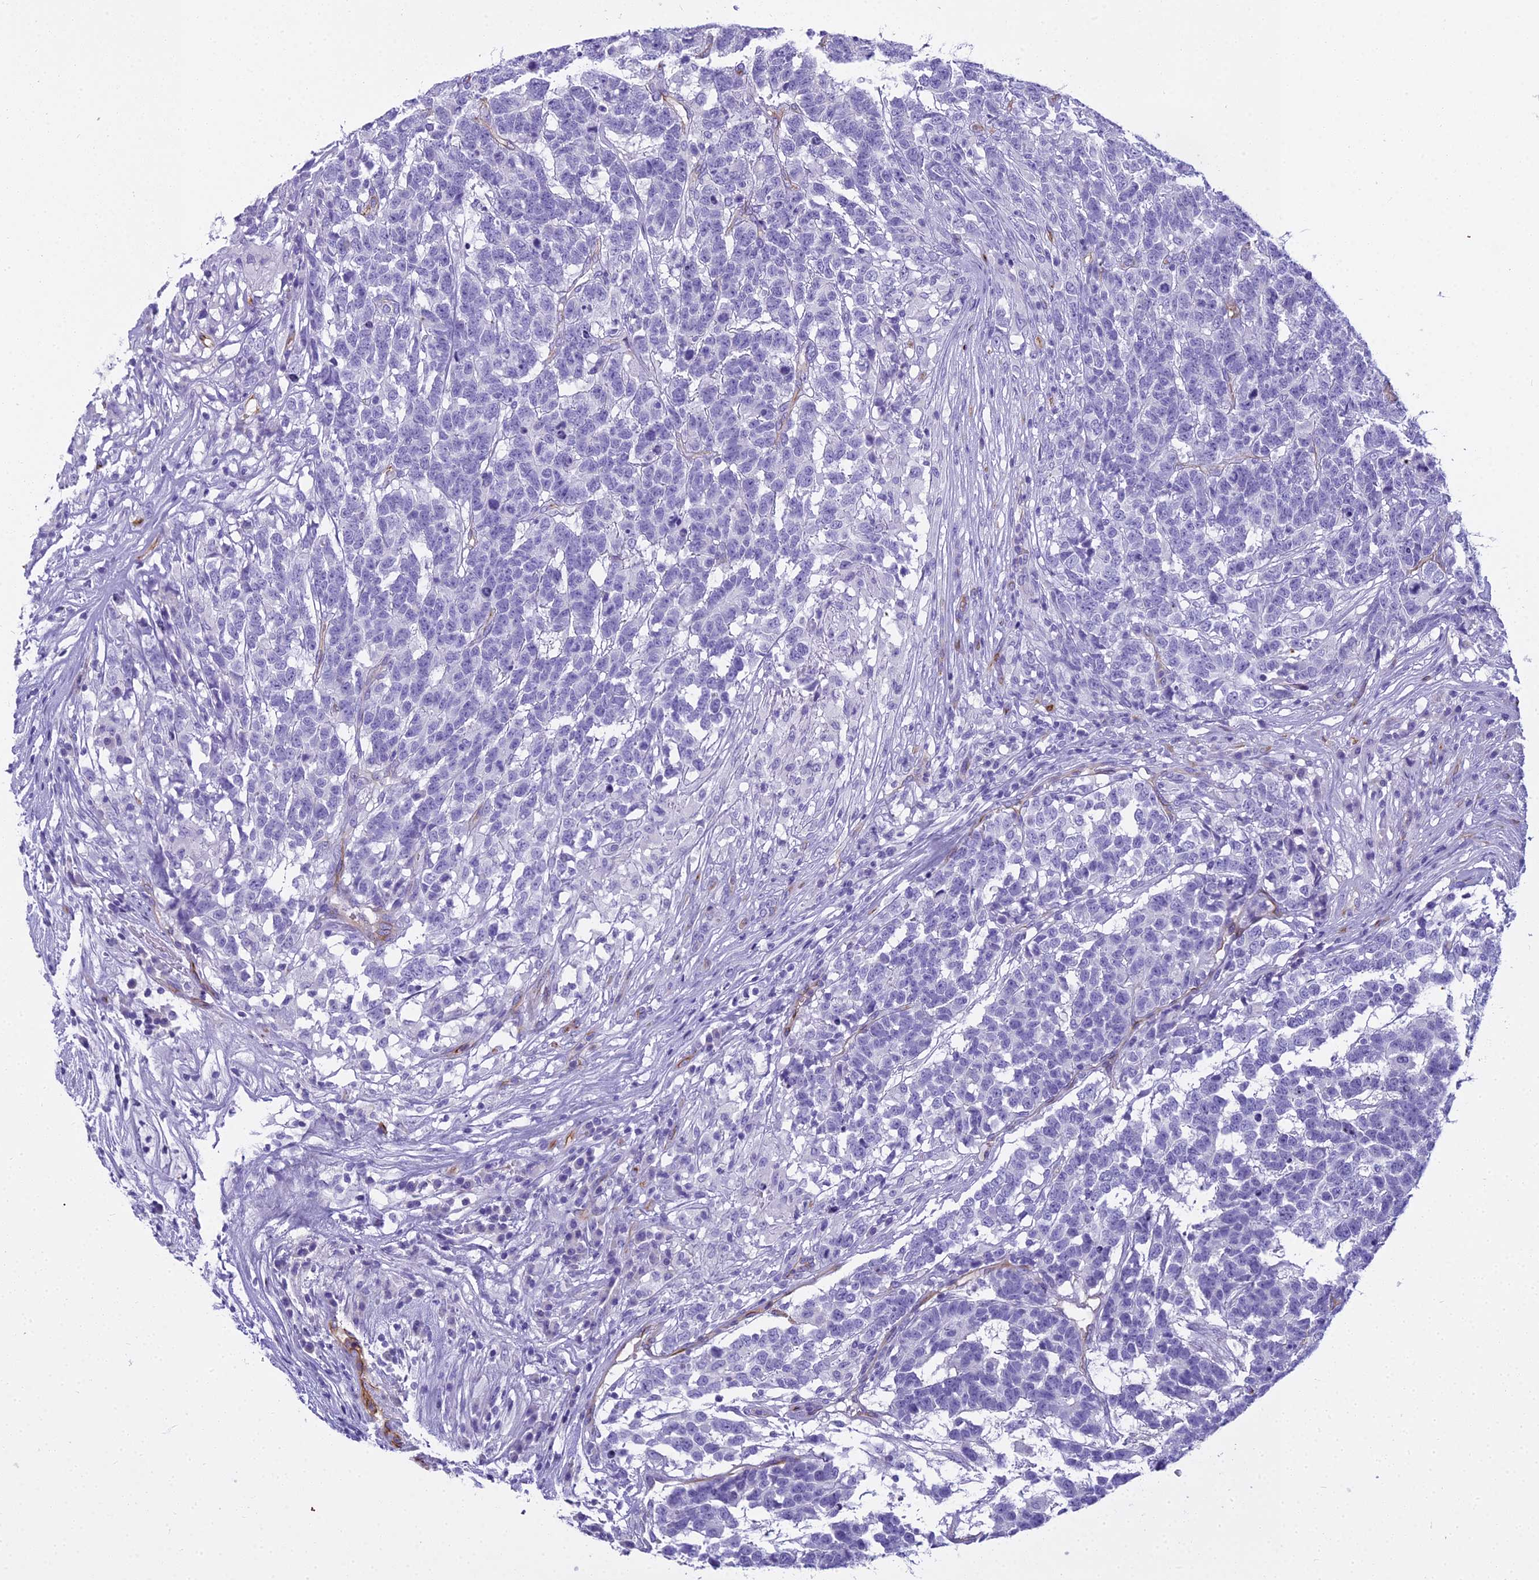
{"staining": {"intensity": "negative", "quantity": "none", "location": "none"}, "tissue": "testis cancer", "cell_type": "Tumor cells", "image_type": "cancer", "snomed": [{"axis": "morphology", "description": "Carcinoma, Embryonal, NOS"}, {"axis": "topography", "description": "Testis"}], "caption": "Immunohistochemical staining of testis cancer (embryonal carcinoma) reveals no significant expression in tumor cells. (Brightfield microscopy of DAB (3,3'-diaminobenzidine) immunohistochemistry (IHC) at high magnification).", "gene": "NINJ1", "patient": {"sex": "male", "age": 26}}